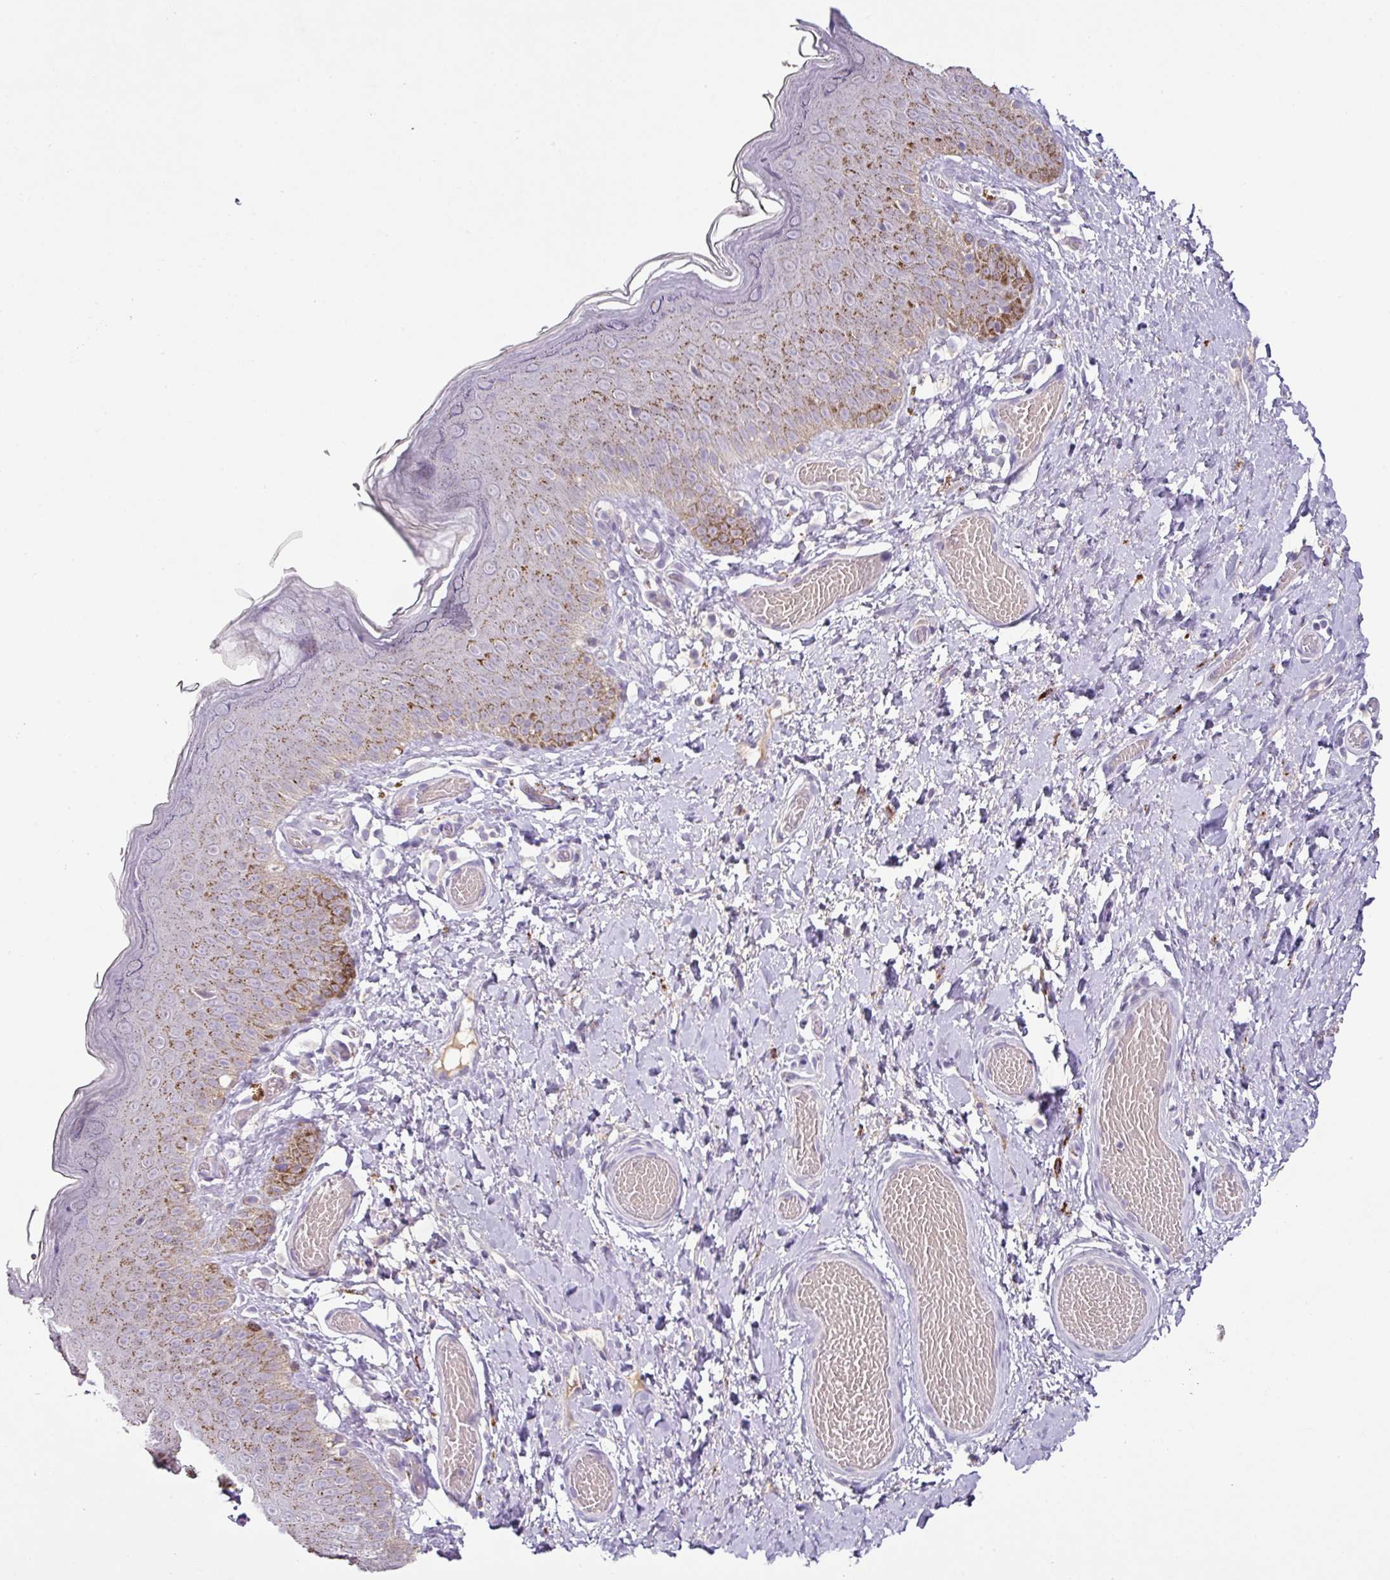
{"staining": {"intensity": "weak", "quantity": "25%-75%", "location": "cytoplasmic/membranous"}, "tissue": "skin", "cell_type": "Epidermal cells", "image_type": "normal", "snomed": [{"axis": "morphology", "description": "Normal tissue, NOS"}, {"axis": "topography", "description": "Anal"}], "caption": "Immunohistochemical staining of unremarkable skin exhibits weak cytoplasmic/membranous protein staining in approximately 25%-75% of epidermal cells.", "gene": "PLEKHH3", "patient": {"sex": "female", "age": 40}}